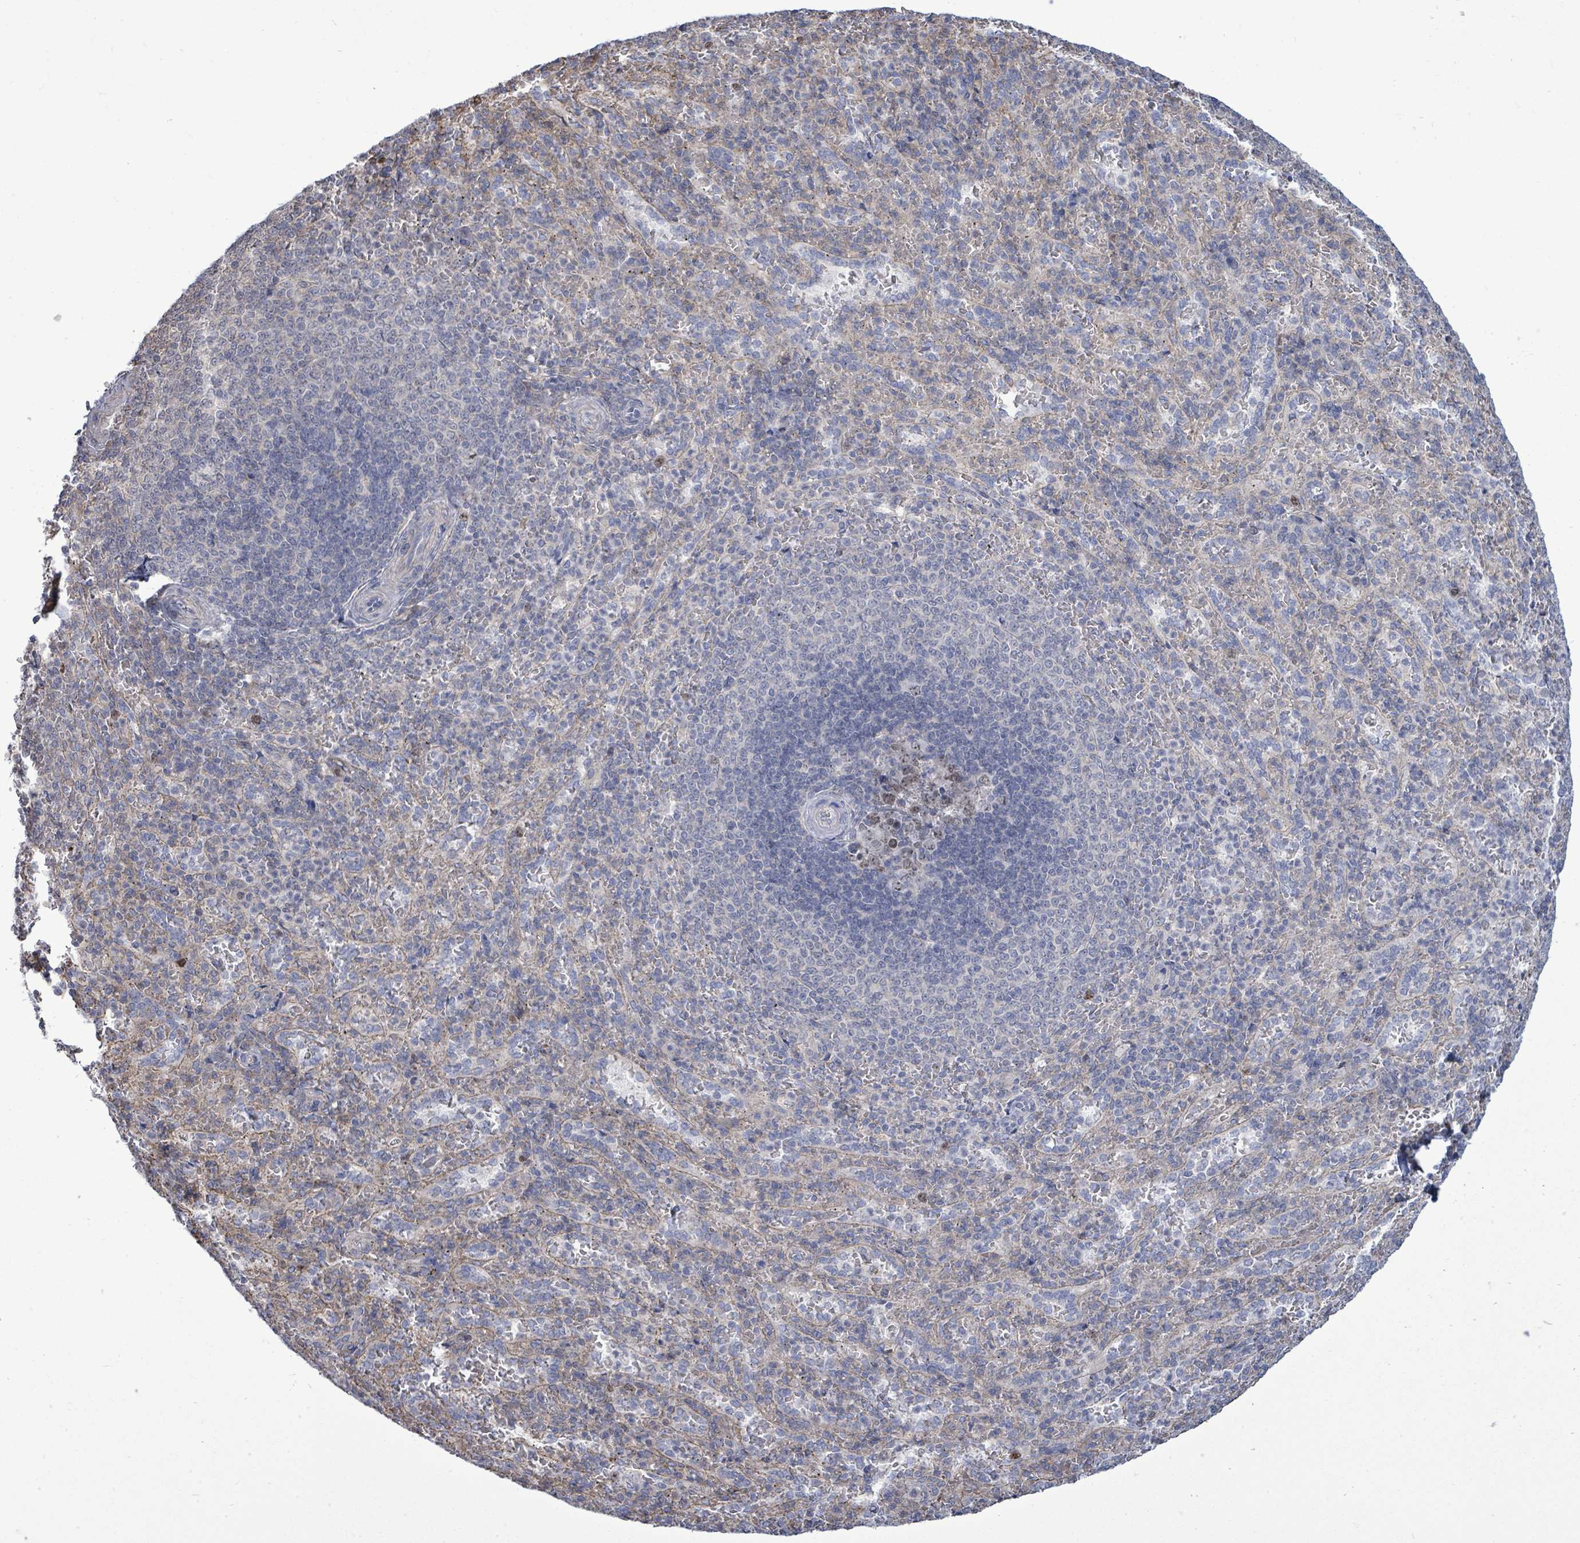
{"staining": {"intensity": "negative", "quantity": "none", "location": "none"}, "tissue": "spleen", "cell_type": "Cells in red pulp", "image_type": "normal", "snomed": [{"axis": "morphology", "description": "Normal tissue, NOS"}, {"axis": "topography", "description": "Spleen"}], "caption": "Cells in red pulp show no significant protein expression in normal spleen.", "gene": "PAPSS1", "patient": {"sex": "female", "age": 21}}